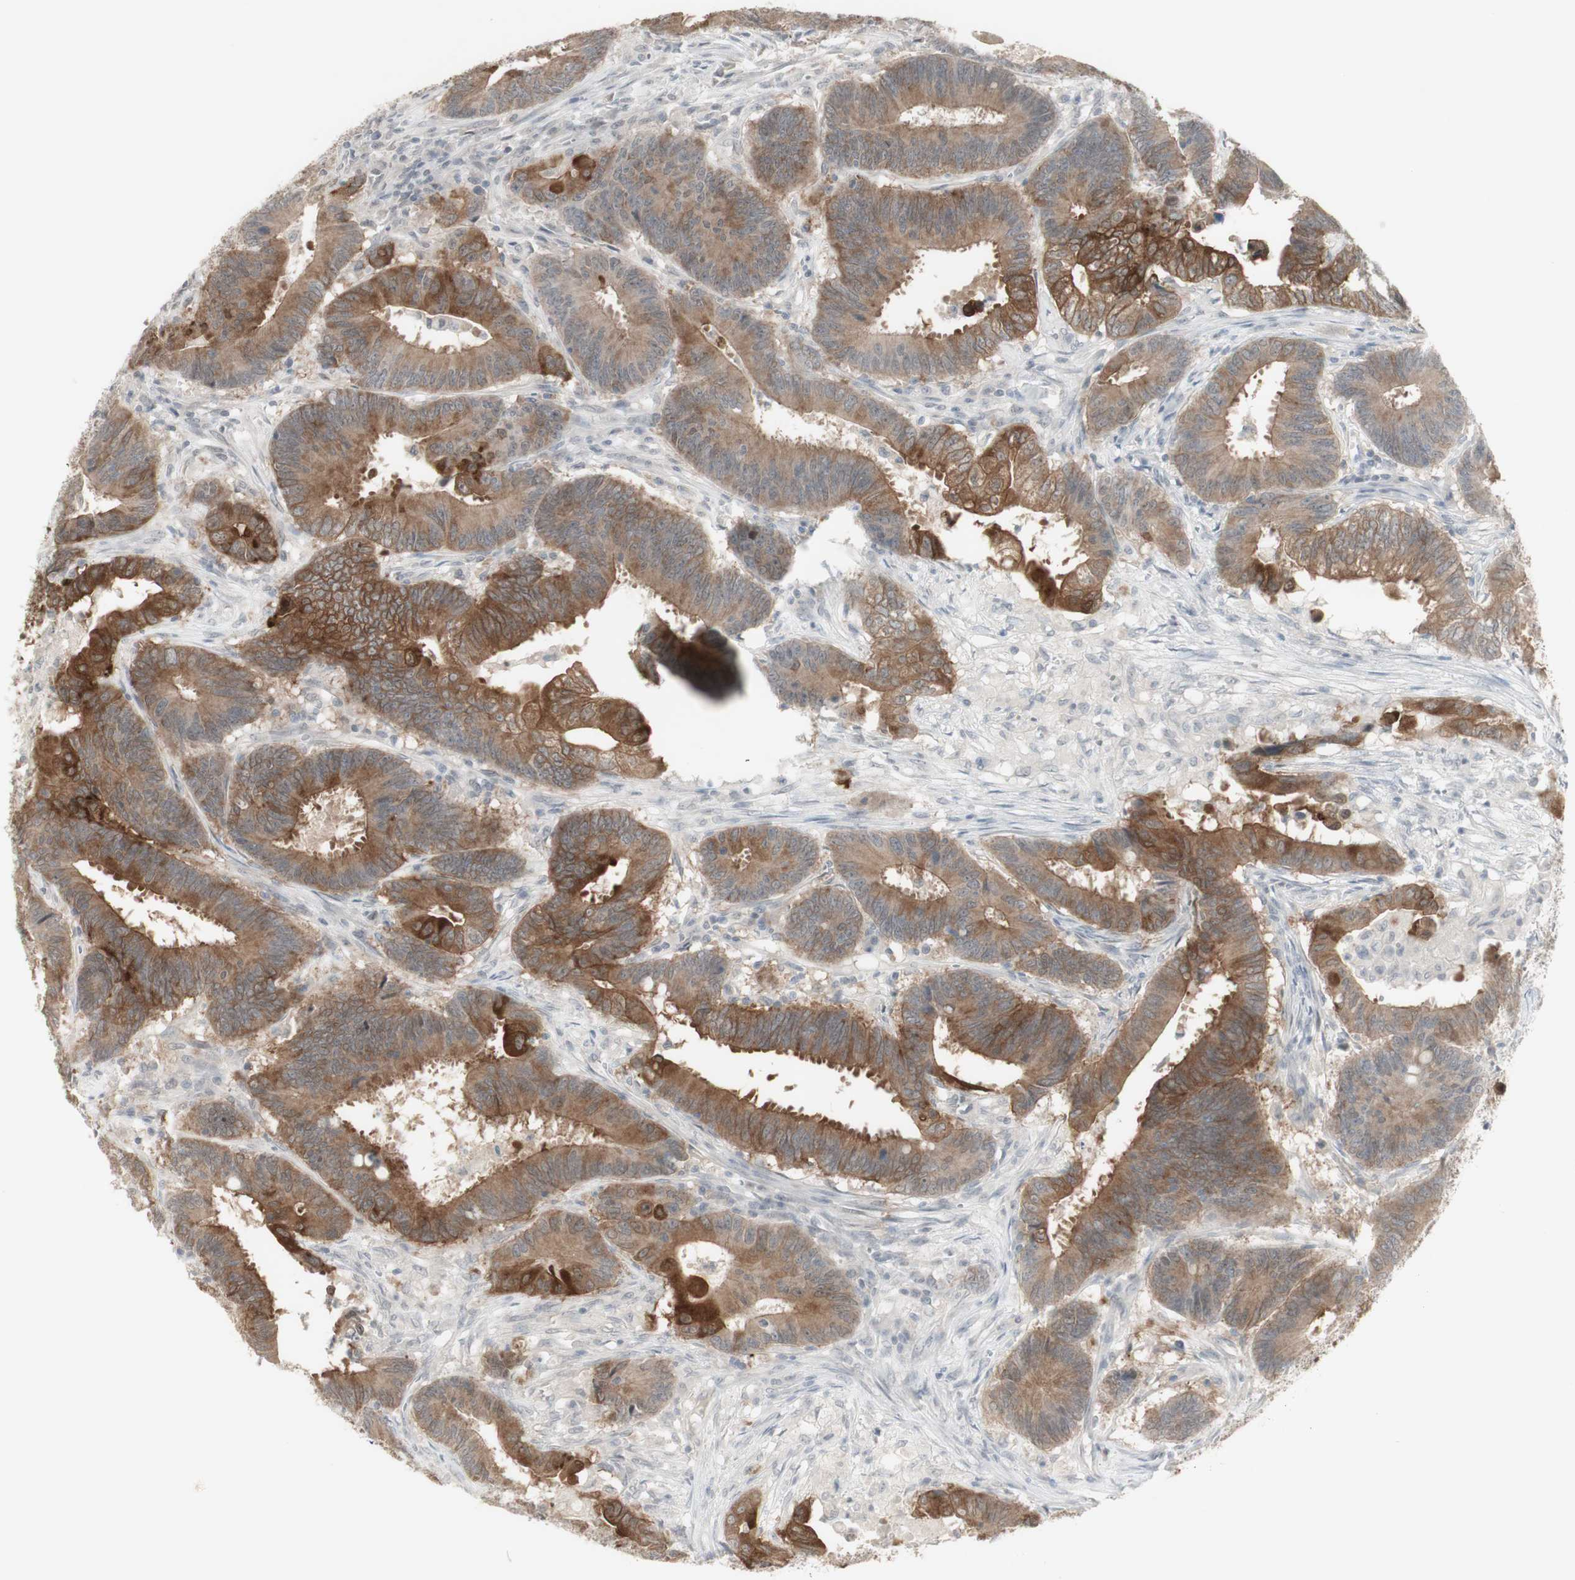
{"staining": {"intensity": "moderate", "quantity": ">75%", "location": "cytoplasmic/membranous"}, "tissue": "colorectal cancer", "cell_type": "Tumor cells", "image_type": "cancer", "snomed": [{"axis": "morphology", "description": "Adenocarcinoma, NOS"}, {"axis": "topography", "description": "Colon"}], "caption": "Tumor cells reveal moderate cytoplasmic/membranous expression in approximately >75% of cells in adenocarcinoma (colorectal).", "gene": "C1orf116", "patient": {"sex": "male", "age": 45}}